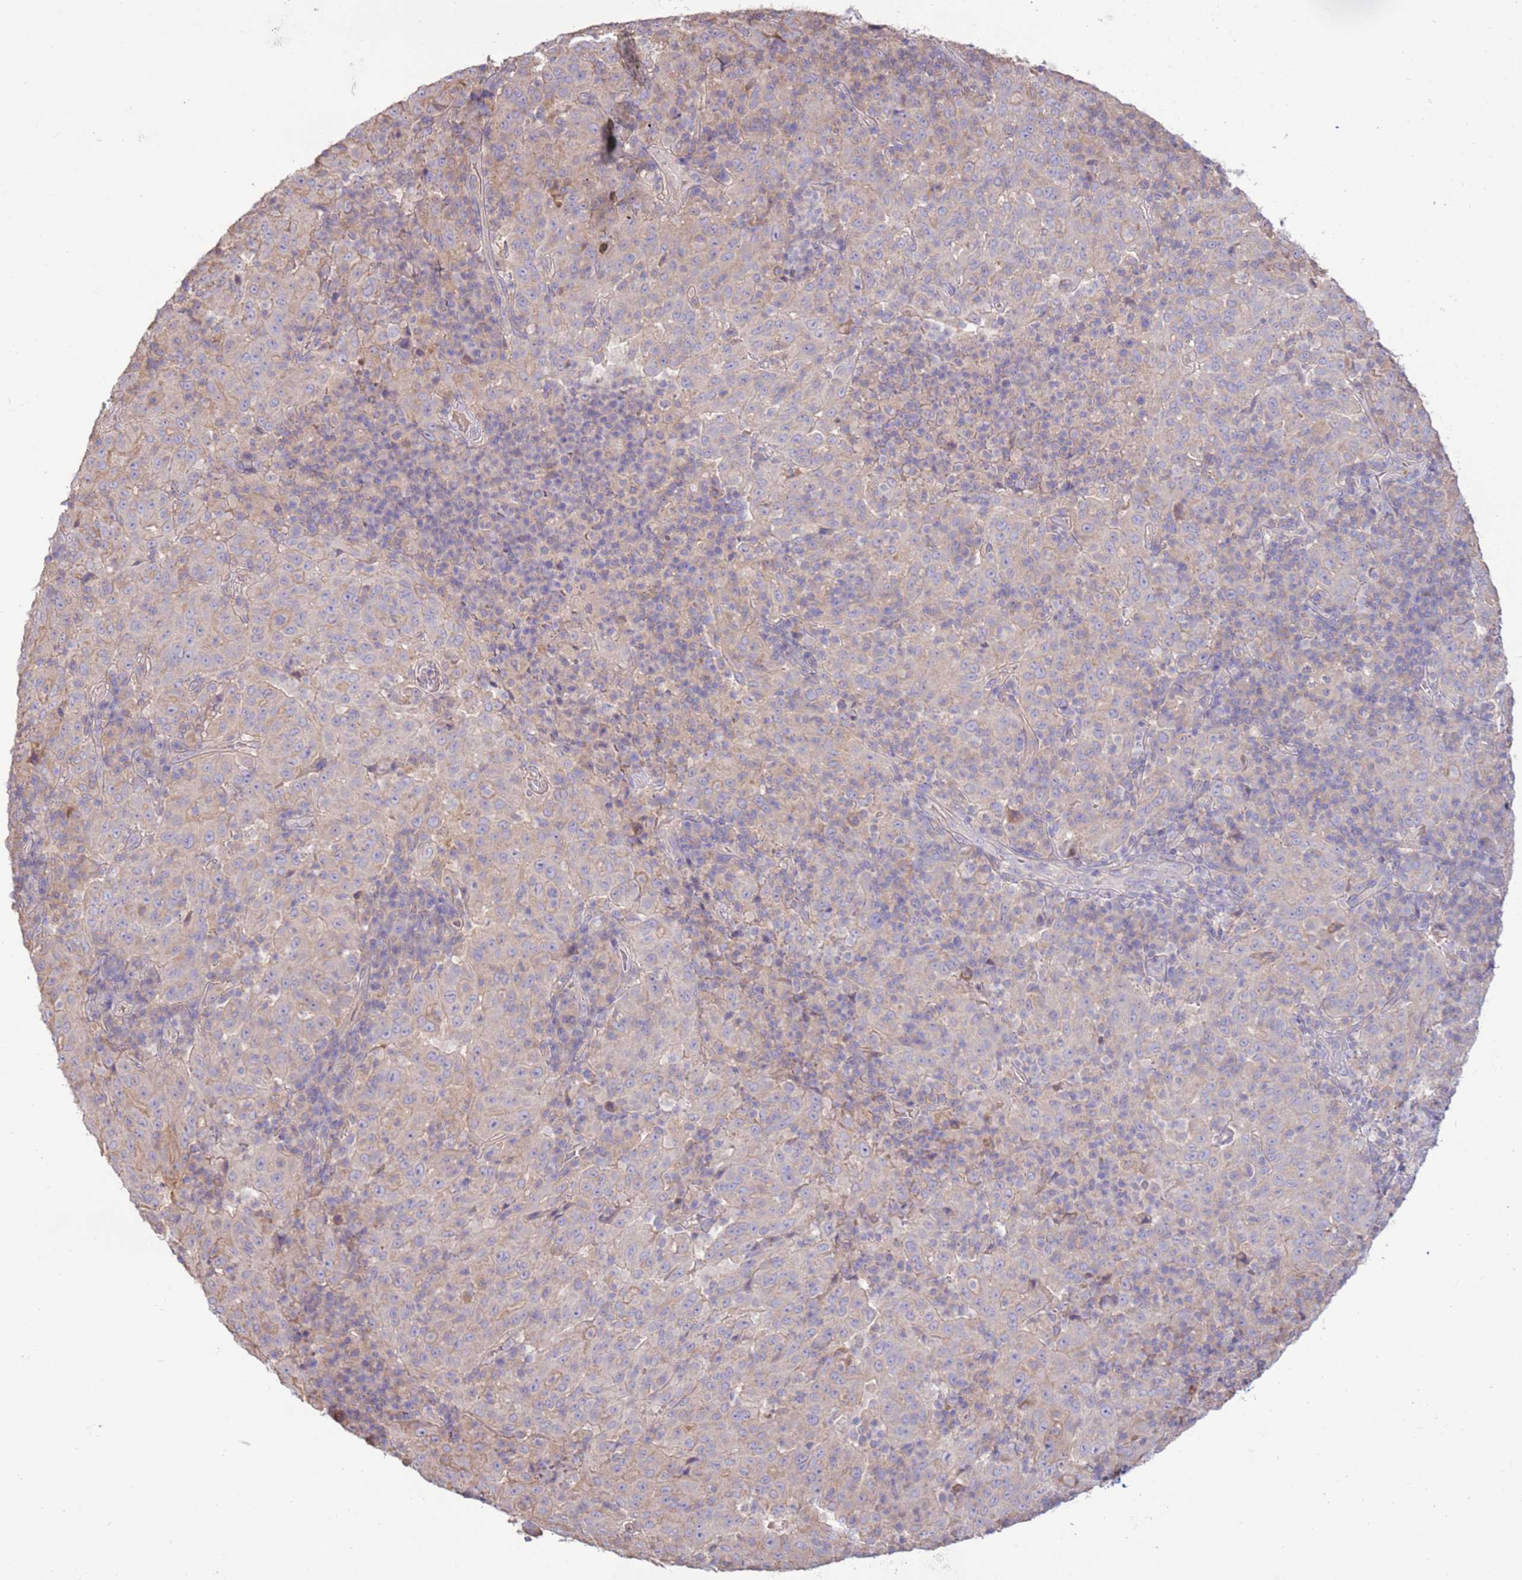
{"staining": {"intensity": "negative", "quantity": "none", "location": "none"}, "tissue": "pancreatic cancer", "cell_type": "Tumor cells", "image_type": "cancer", "snomed": [{"axis": "morphology", "description": "Adenocarcinoma, NOS"}, {"axis": "topography", "description": "Pancreas"}], "caption": "Micrograph shows no protein staining in tumor cells of adenocarcinoma (pancreatic) tissue. The staining is performed using DAB brown chromogen with nuclei counter-stained in using hematoxylin.", "gene": "EVA1B", "patient": {"sex": "male", "age": 63}}